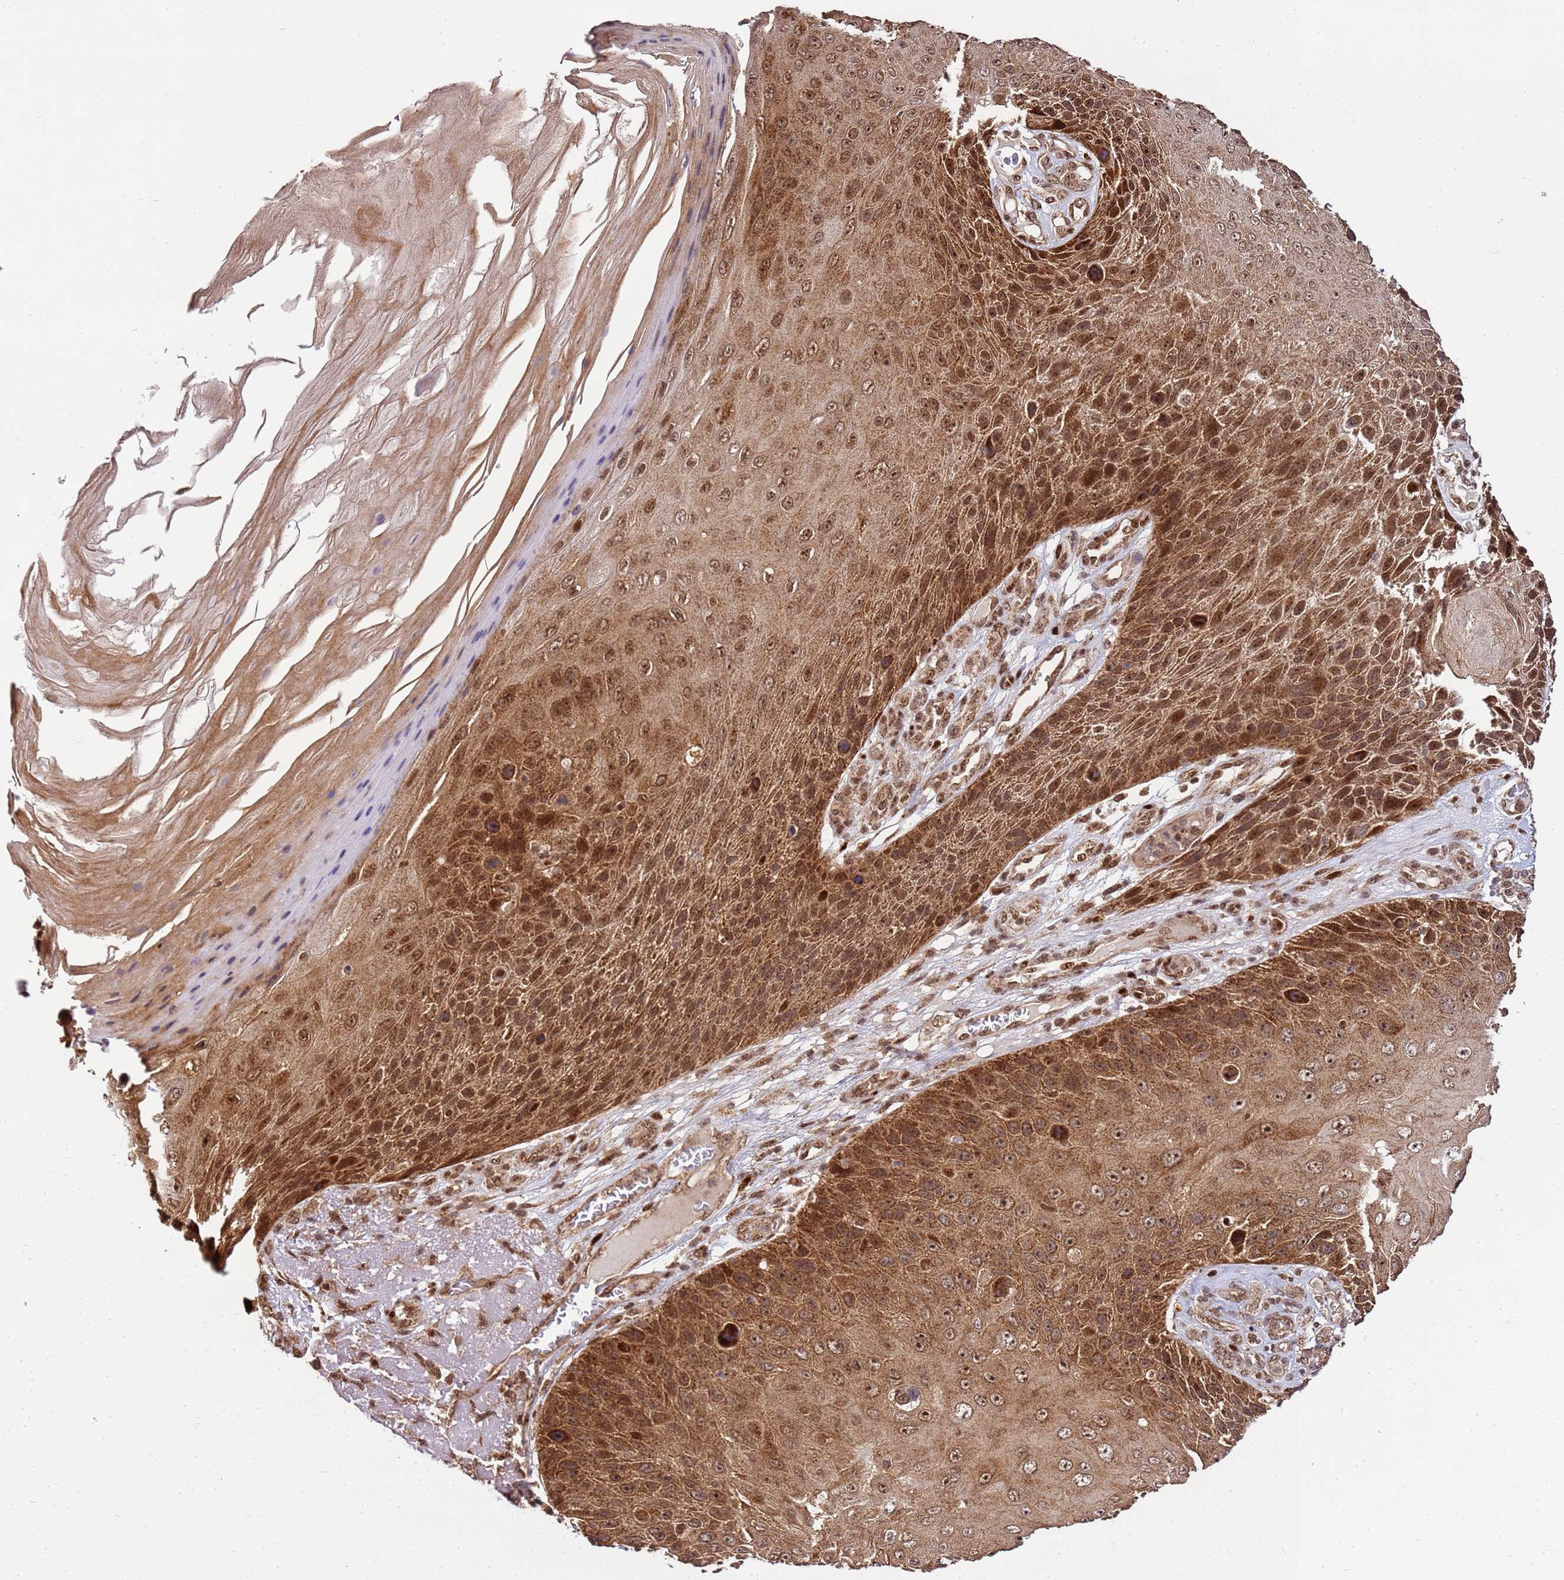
{"staining": {"intensity": "moderate", "quantity": ">75%", "location": "cytoplasmic/membranous,nuclear"}, "tissue": "skin cancer", "cell_type": "Tumor cells", "image_type": "cancer", "snomed": [{"axis": "morphology", "description": "Squamous cell carcinoma, NOS"}, {"axis": "topography", "description": "Skin"}], "caption": "Squamous cell carcinoma (skin) stained with a protein marker reveals moderate staining in tumor cells.", "gene": "PEX14", "patient": {"sex": "female", "age": 88}}